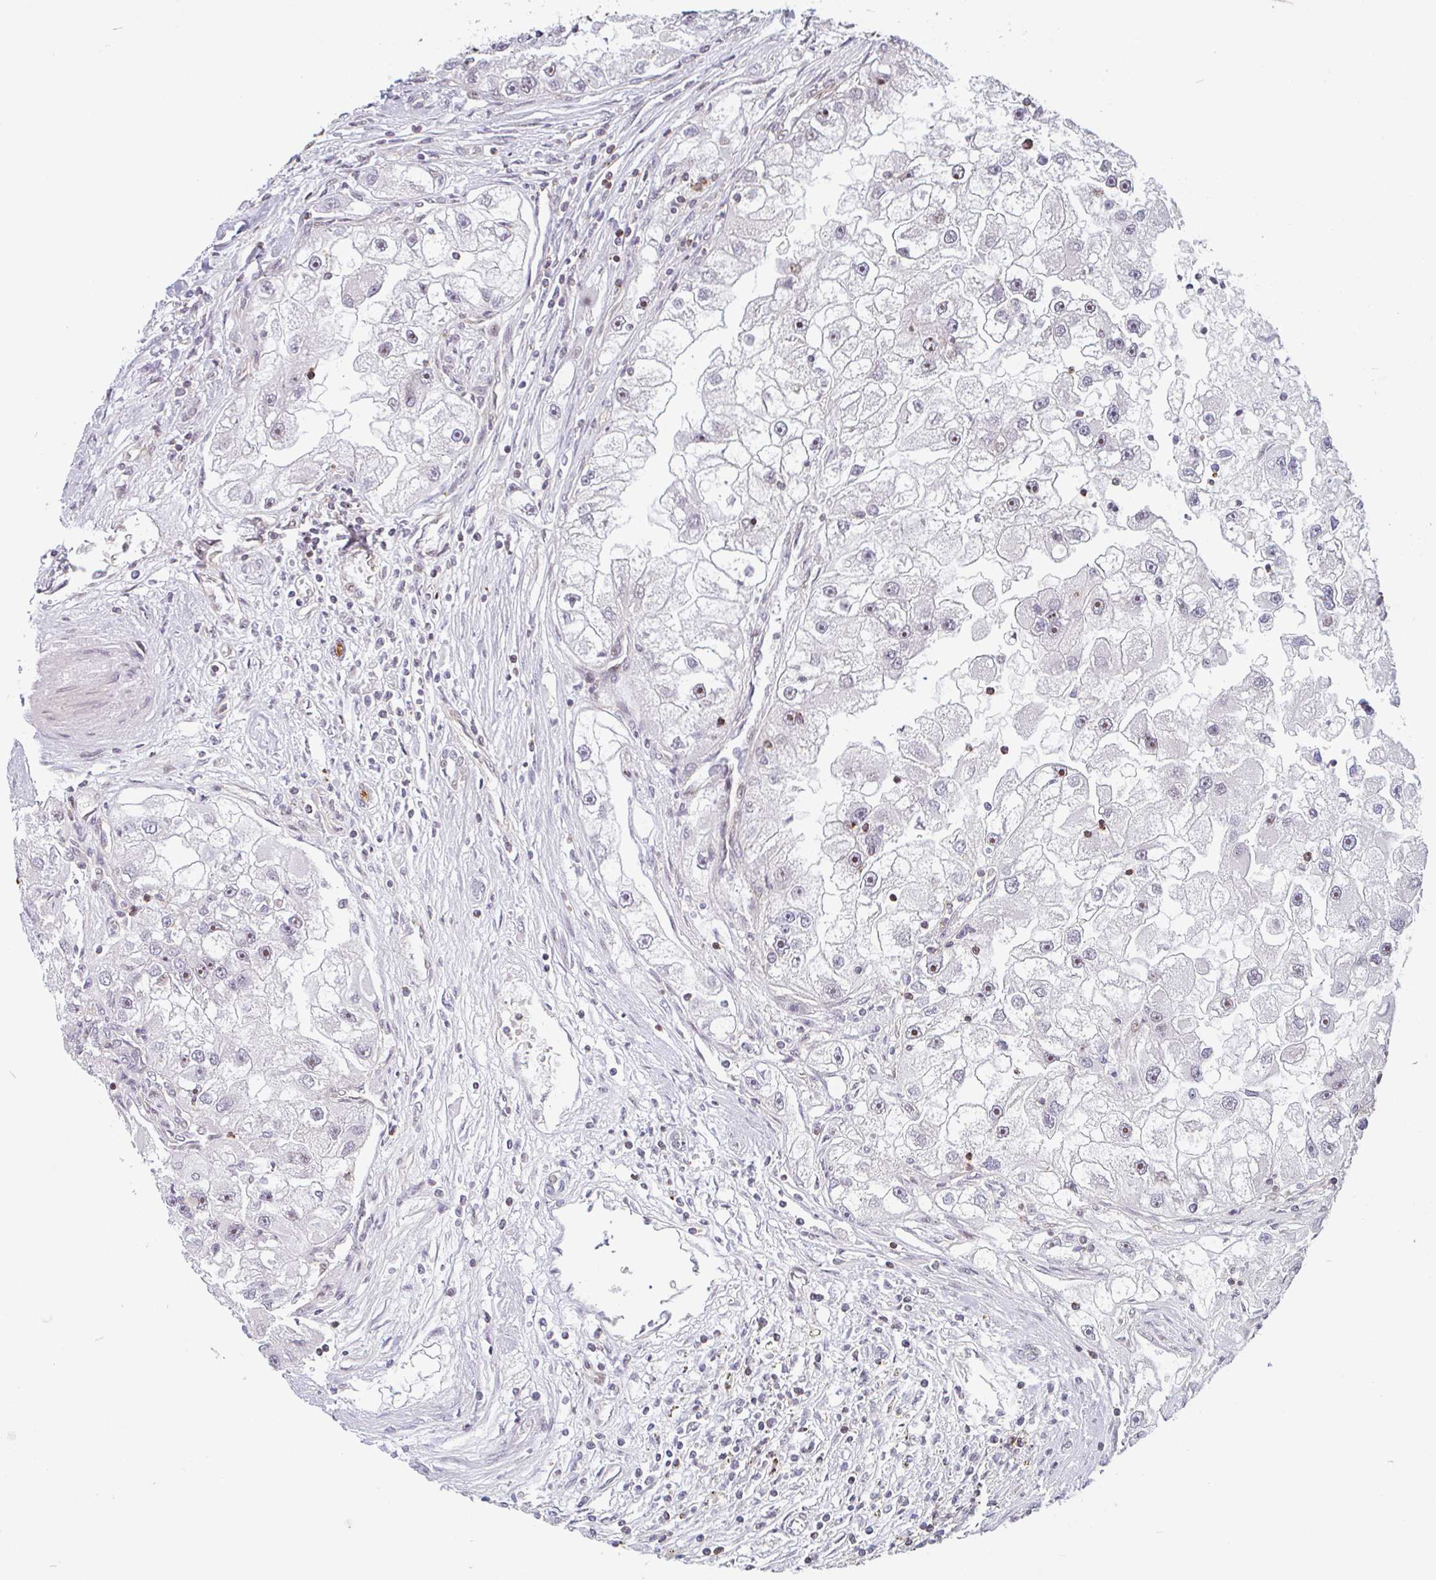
{"staining": {"intensity": "moderate", "quantity": "<25%", "location": "nuclear"}, "tissue": "renal cancer", "cell_type": "Tumor cells", "image_type": "cancer", "snomed": [{"axis": "morphology", "description": "Adenocarcinoma, NOS"}, {"axis": "topography", "description": "Kidney"}], "caption": "Immunohistochemistry (IHC) (DAB) staining of human renal cancer shows moderate nuclear protein expression in about <25% of tumor cells.", "gene": "ZNF689", "patient": {"sex": "male", "age": 63}}